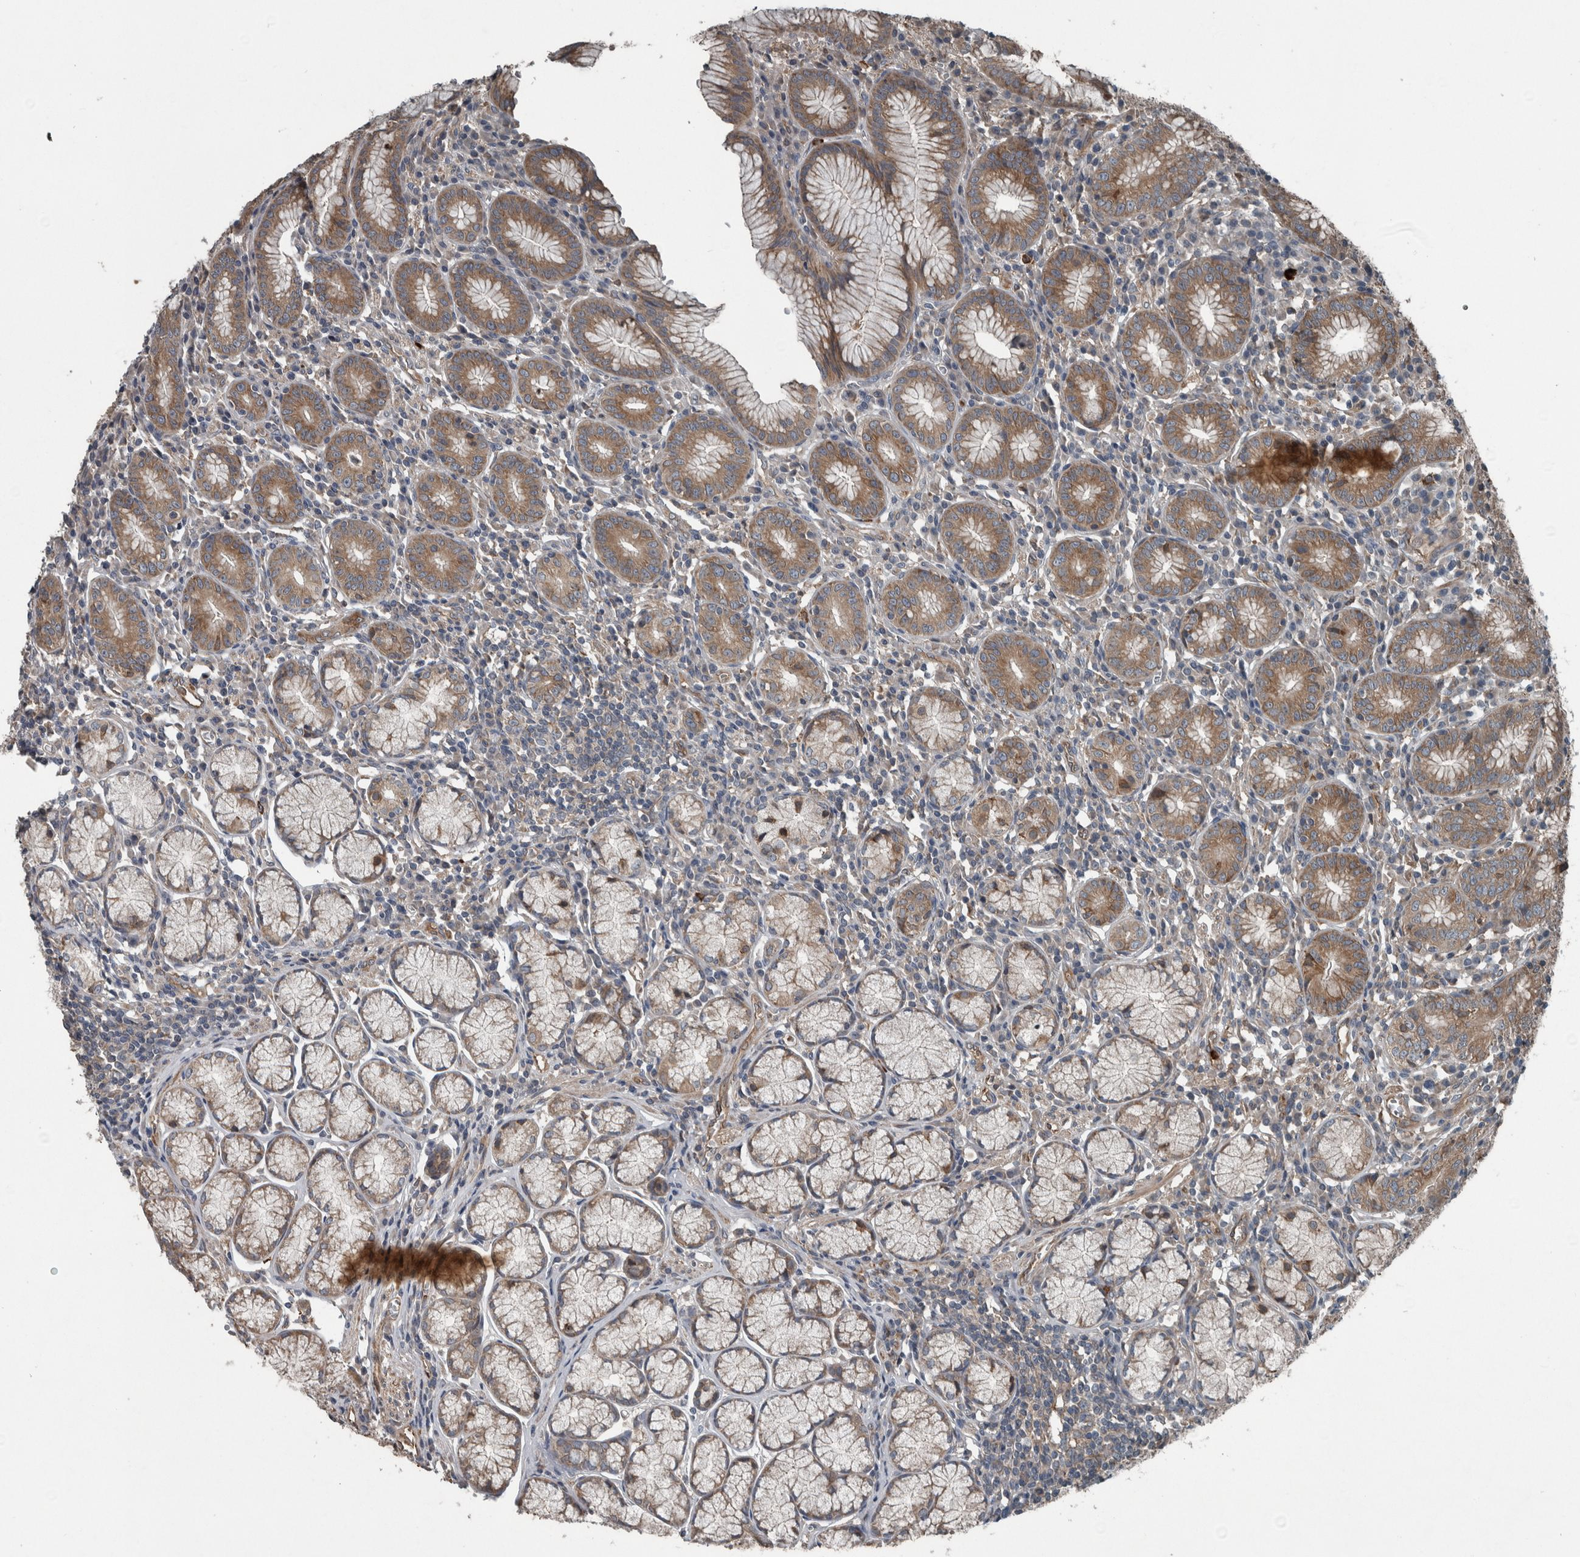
{"staining": {"intensity": "moderate", "quantity": "25%-75%", "location": "cytoplasmic/membranous"}, "tissue": "stomach", "cell_type": "Glandular cells", "image_type": "normal", "snomed": [{"axis": "morphology", "description": "Normal tissue, NOS"}, {"axis": "topography", "description": "Stomach"}], "caption": "Brown immunohistochemical staining in normal human stomach reveals moderate cytoplasmic/membranous positivity in about 25%-75% of glandular cells.", "gene": "EXOC8", "patient": {"sex": "male", "age": 55}}